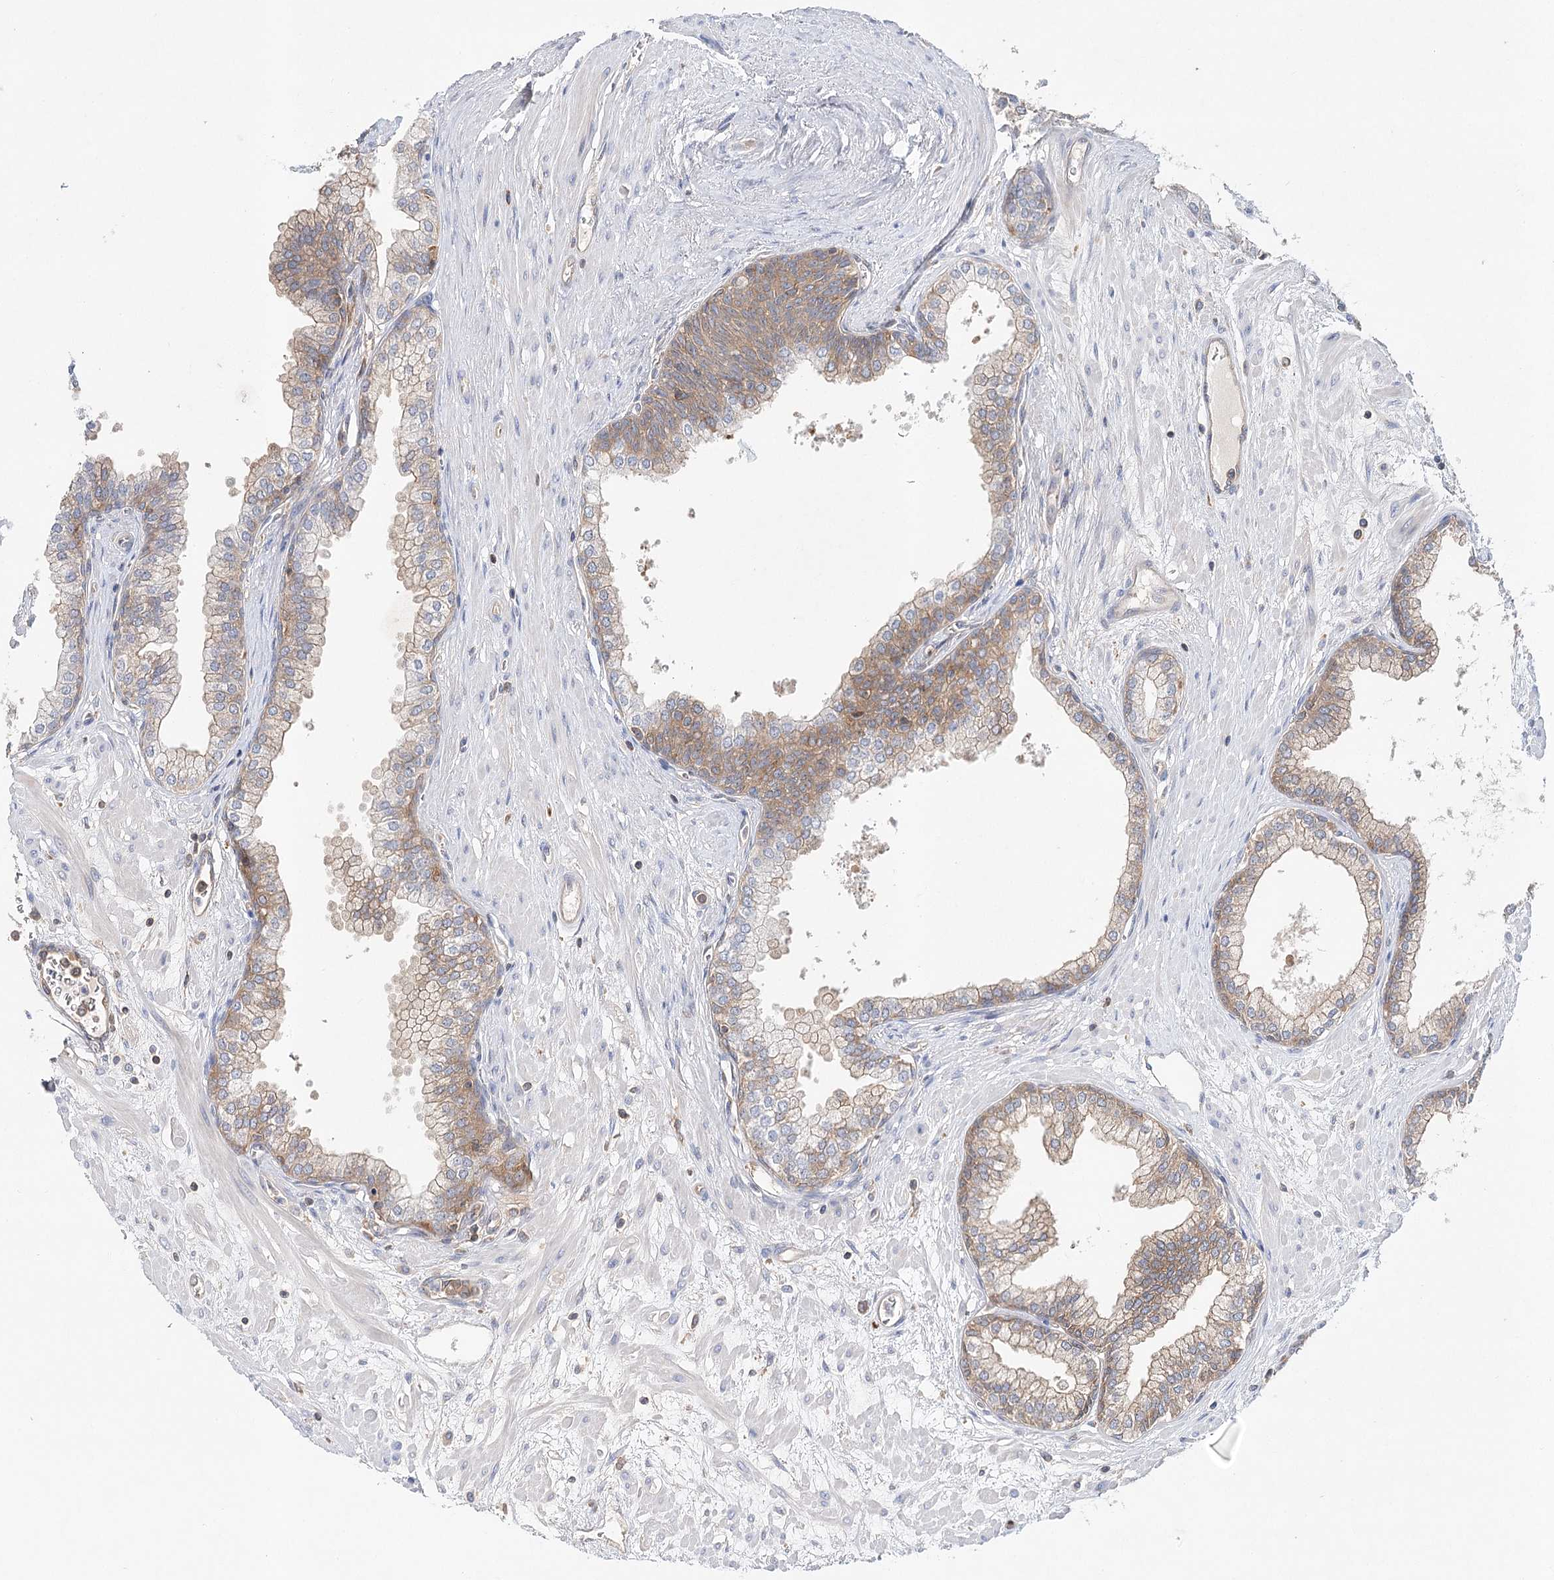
{"staining": {"intensity": "moderate", "quantity": ">75%", "location": "cytoplasmic/membranous"}, "tissue": "prostate", "cell_type": "Glandular cells", "image_type": "normal", "snomed": [{"axis": "morphology", "description": "Normal tissue, NOS"}, {"axis": "morphology", "description": "Urothelial carcinoma, Low grade"}, {"axis": "topography", "description": "Urinary bladder"}, {"axis": "topography", "description": "Prostate"}], "caption": "Protein analysis of normal prostate reveals moderate cytoplasmic/membranous positivity in approximately >75% of glandular cells. (Brightfield microscopy of DAB IHC at high magnification).", "gene": "ABRAXAS2", "patient": {"sex": "male", "age": 60}}